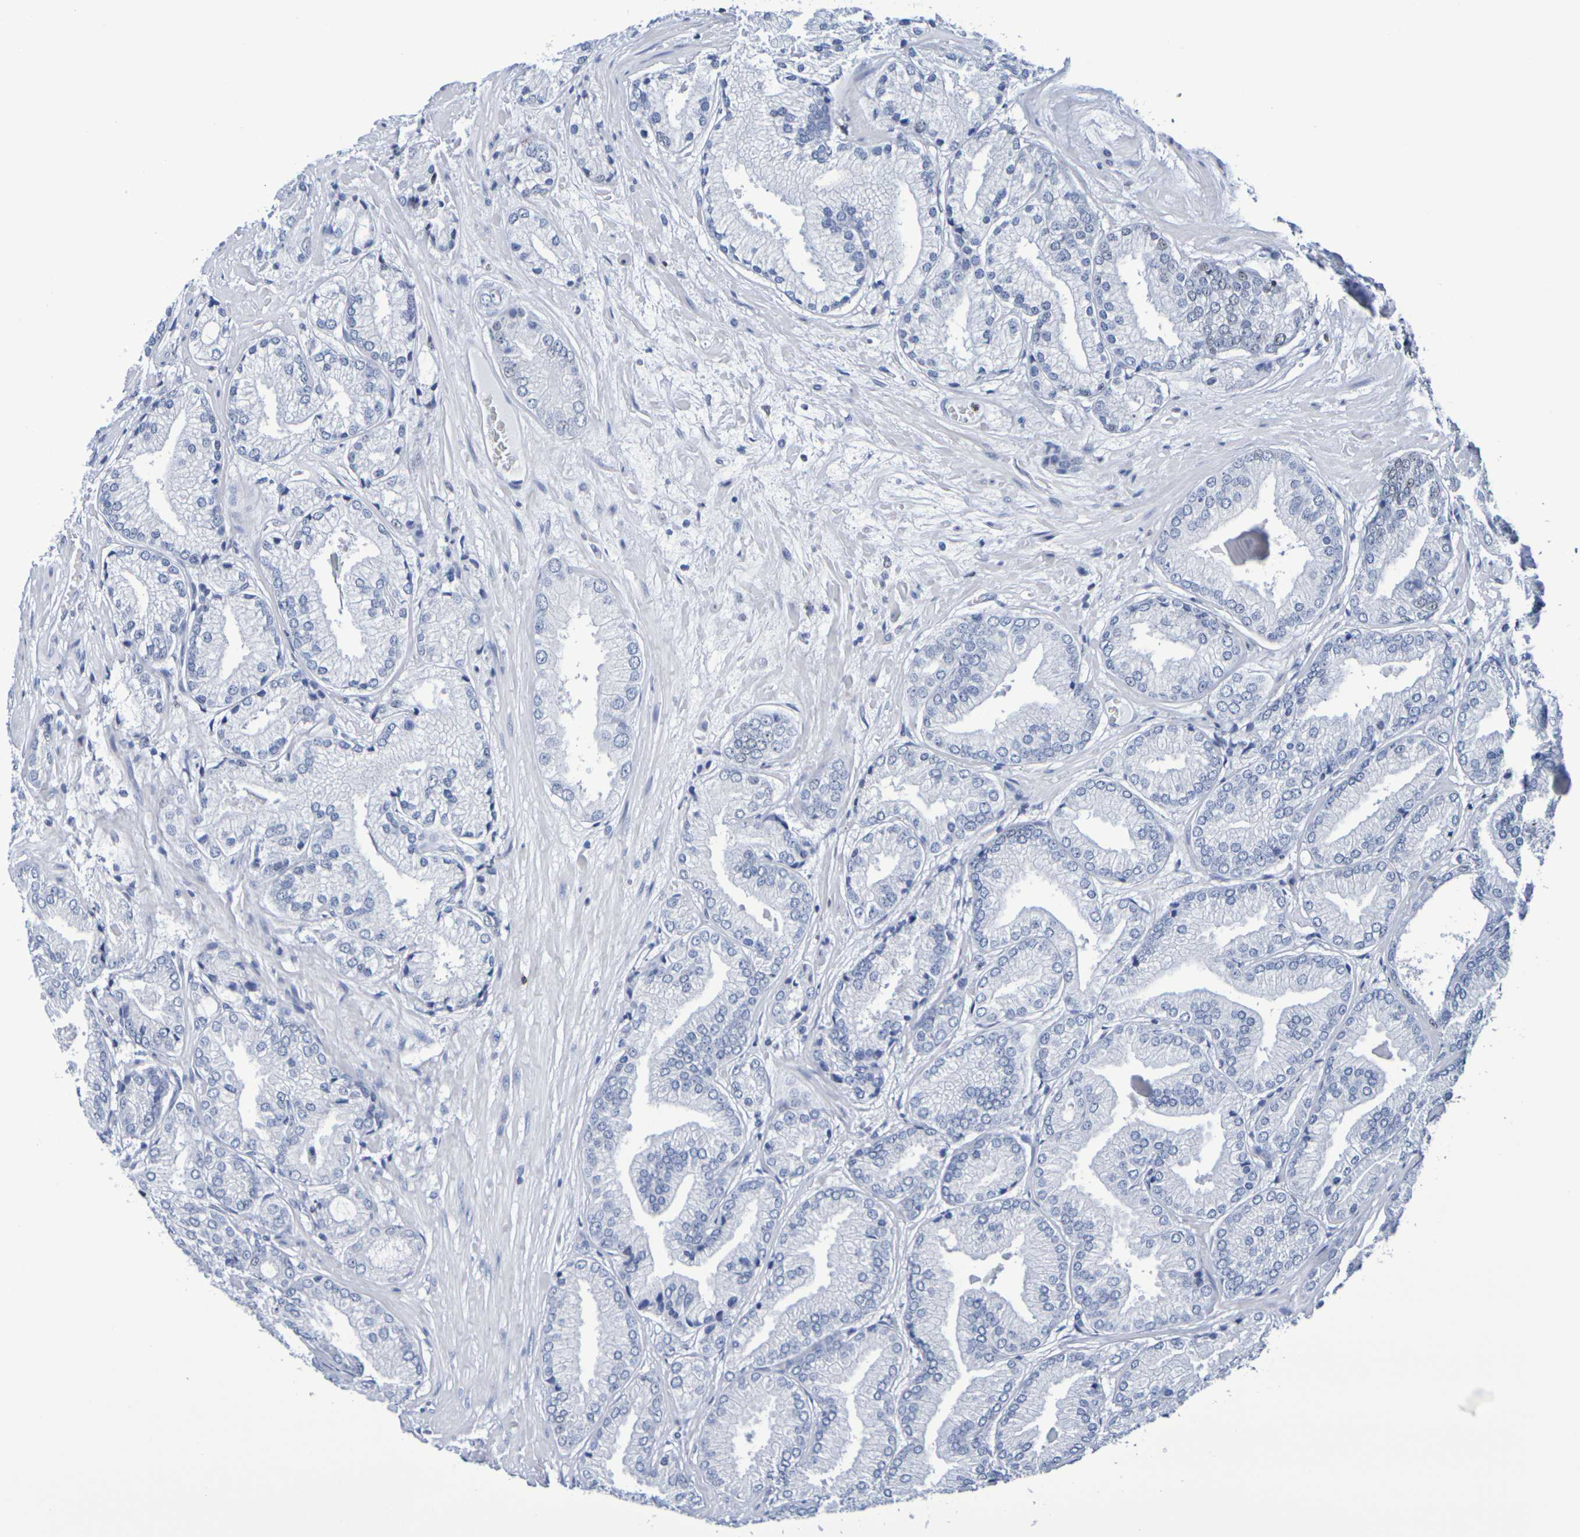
{"staining": {"intensity": "negative", "quantity": "none", "location": "none"}, "tissue": "prostate cancer", "cell_type": "Tumor cells", "image_type": "cancer", "snomed": [{"axis": "morphology", "description": "Adenocarcinoma, High grade"}, {"axis": "topography", "description": "Prostate"}], "caption": "Immunohistochemistry (IHC) image of human prostate cancer (adenocarcinoma (high-grade)) stained for a protein (brown), which demonstrates no positivity in tumor cells. (Immunohistochemistry (IHC), brightfield microscopy, high magnification).", "gene": "H1-5", "patient": {"sex": "male", "age": 59}}